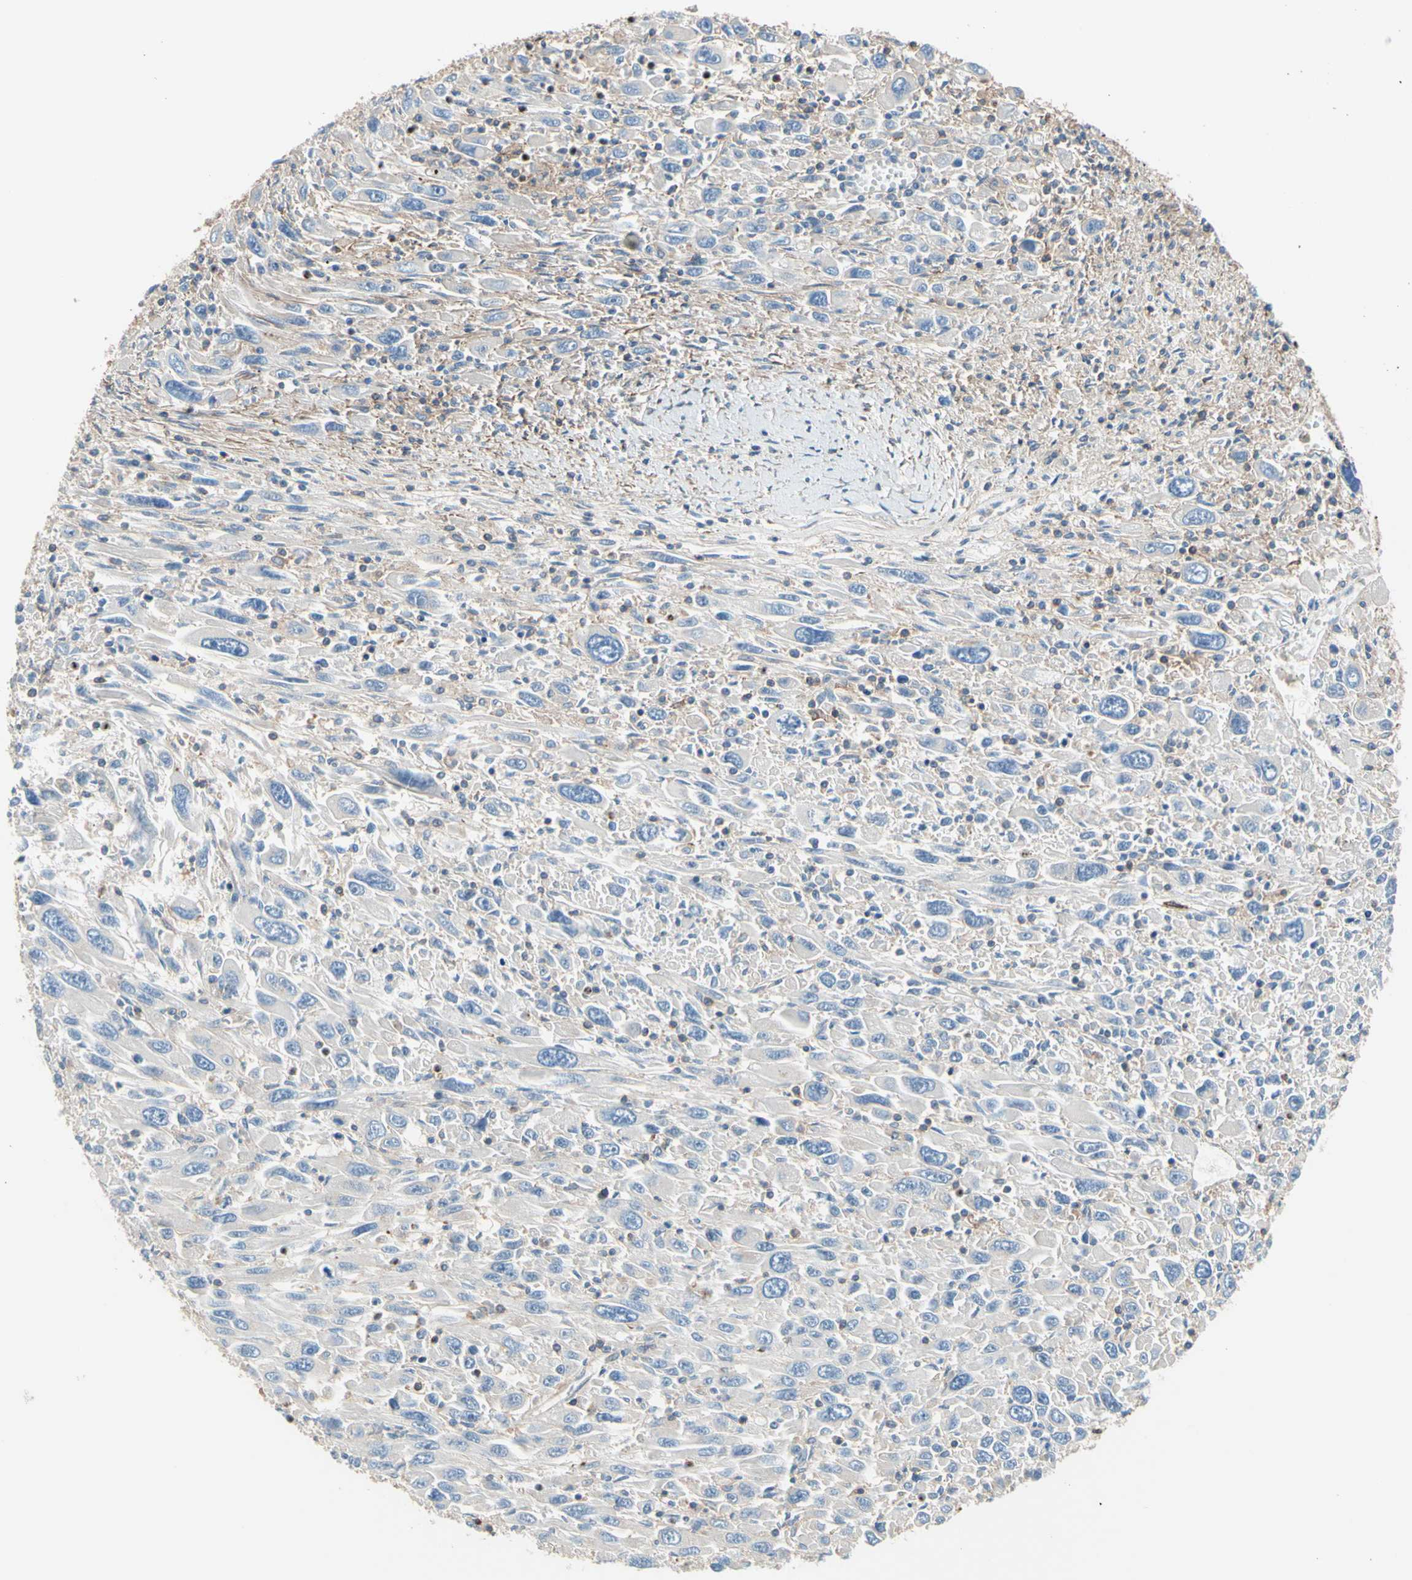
{"staining": {"intensity": "negative", "quantity": "none", "location": "none"}, "tissue": "melanoma", "cell_type": "Tumor cells", "image_type": "cancer", "snomed": [{"axis": "morphology", "description": "Malignant melanoma, Metastatic site"}, {"axis": "topography", "description": "Skin"}], "caption": "Malignant melanoma (metastatic site) stained for a protein using IHC exhibits no staining tumor cells.", "gene": "SEMA4C", "patient": {"sex": "female", "age": 56}}